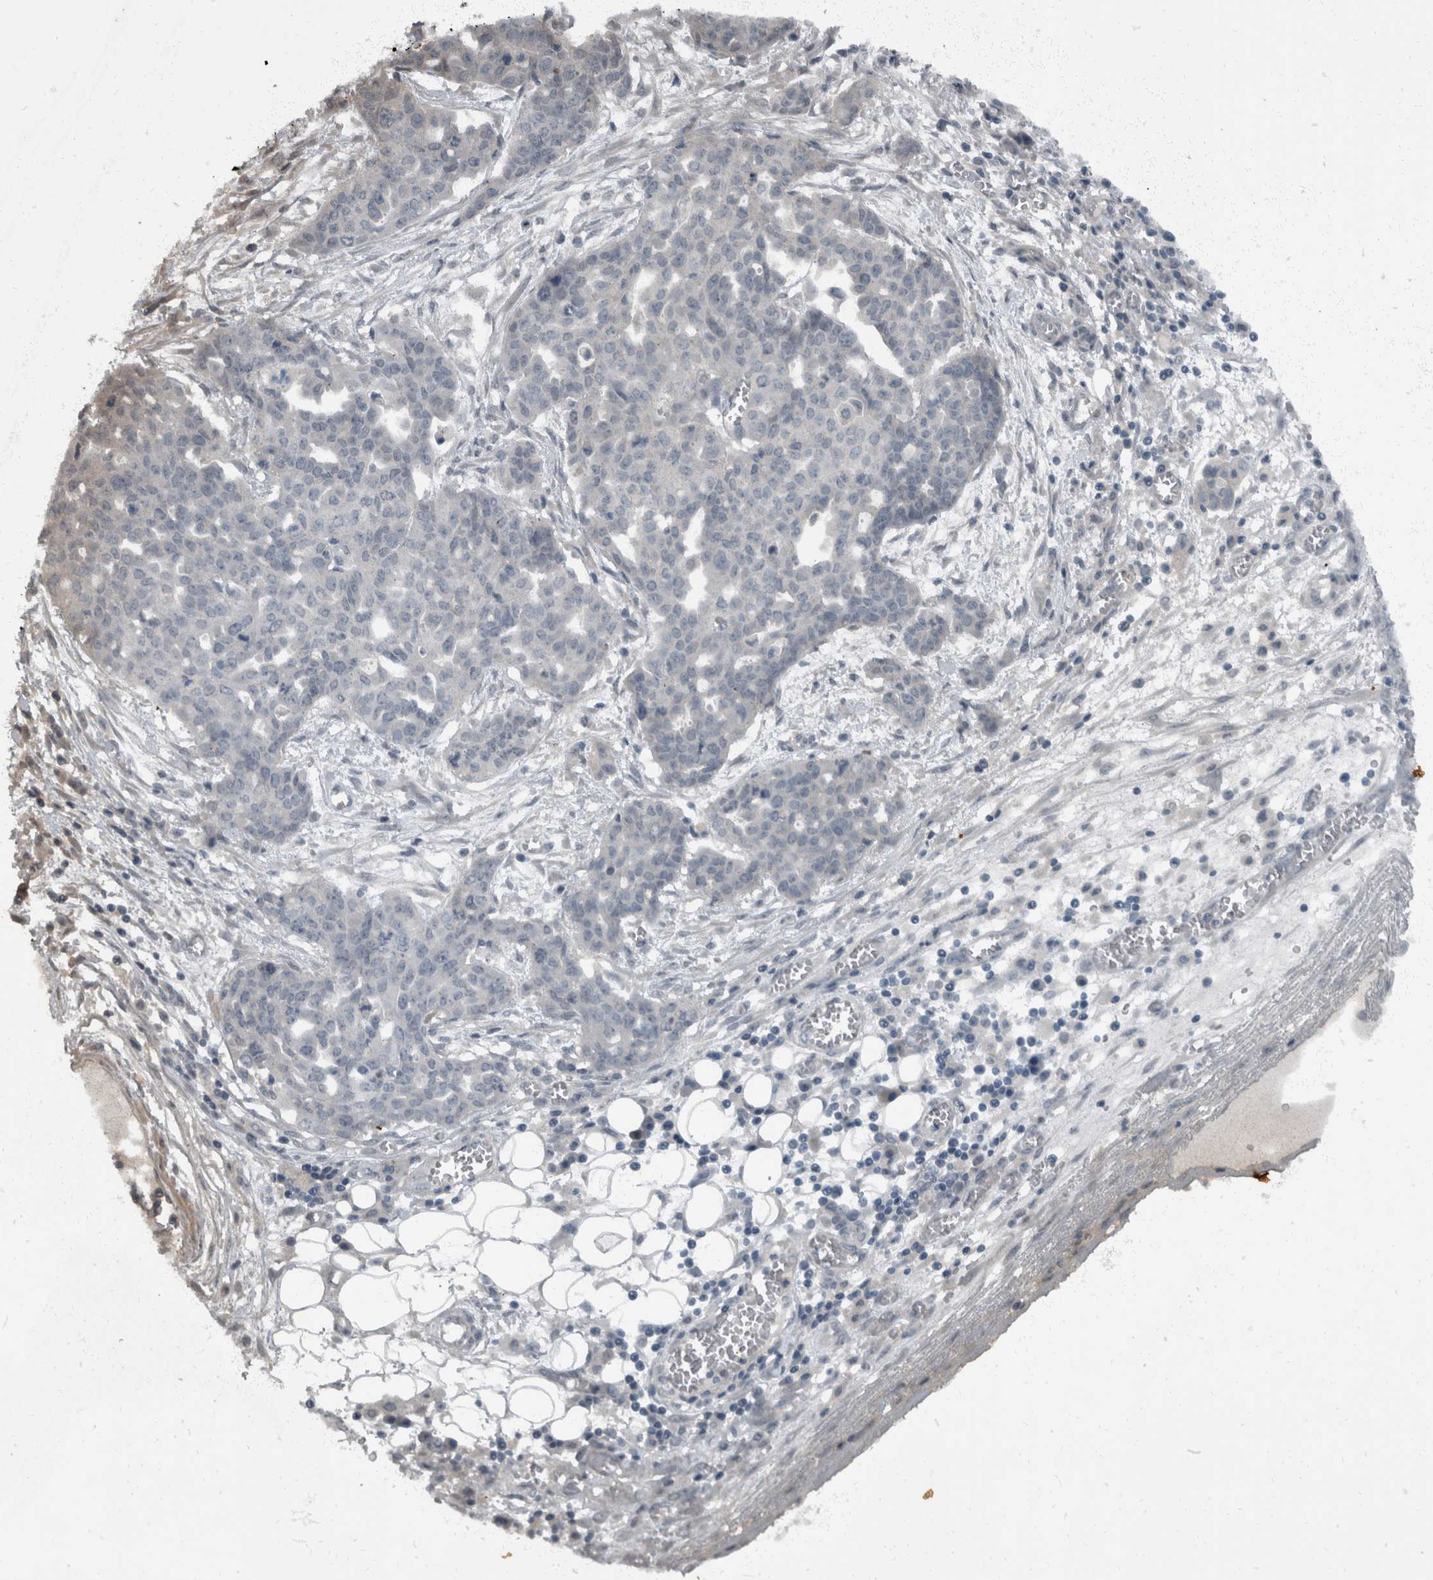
{"staining": {"intensity": "negative", "quantity": "none", "location": "none"}, "tissue": "ovarian cancer", "cell_type": "Tumor cells", "image_type": "cancer", "snomed": [{"axis": "morphology", "description": "Cystadenocarcinoma, serous, NOS"}, {"axis": "topography", "description": "Soft tissue"}, {"axis": "topography", "description": "Ovary"}], "caption": "There is no significant expression in tumor cells of ovarian cancer (serous cystadenocarcinoma).", "gene": "WDR33", "patient": {"sex": "female", "age": 57}}